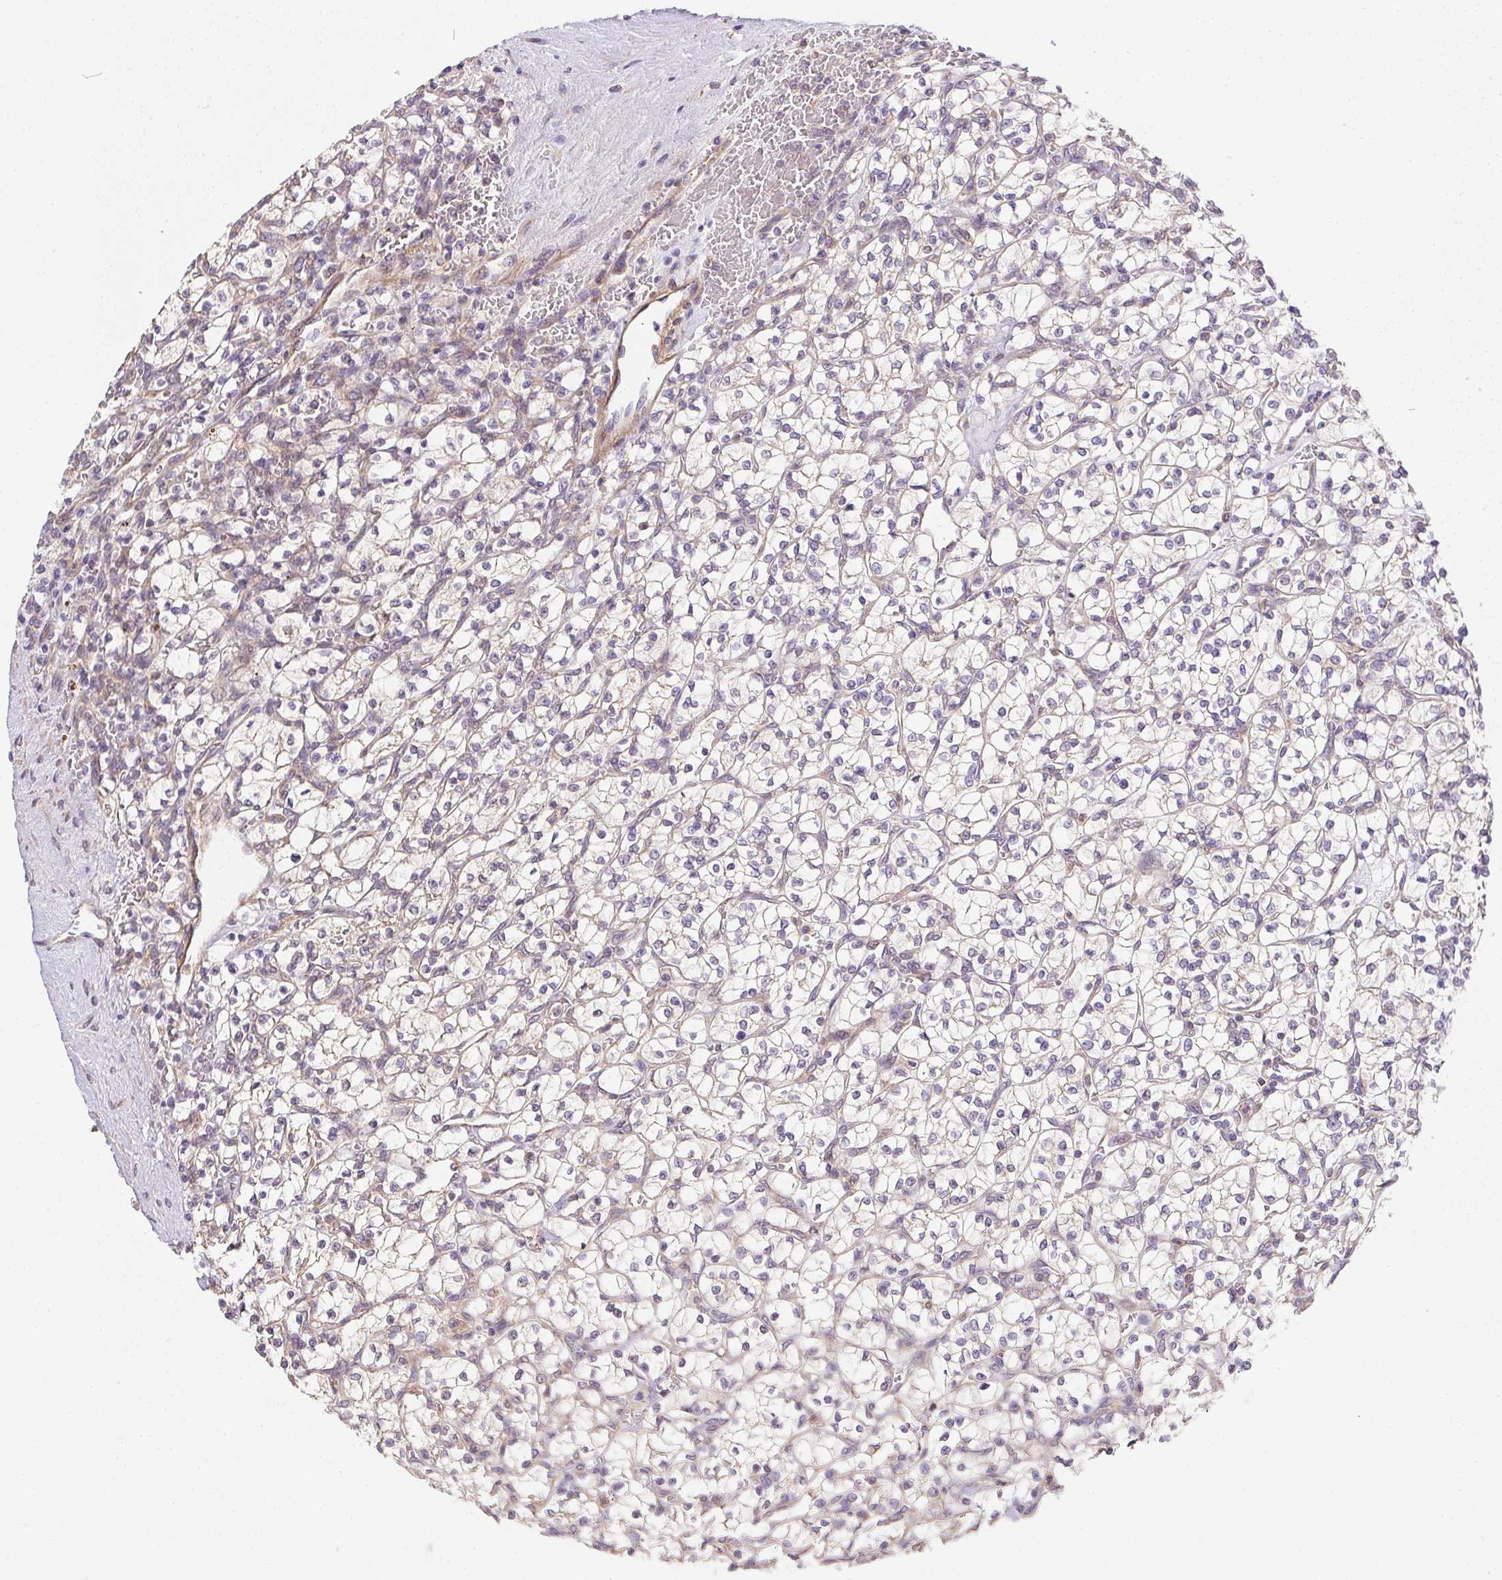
{"staining": {"intensity": "weak", "quantity": "<25%", "location": "cytoplasmic/membranous"}, "tissue": "renal cancer", "cell_type": "Tumor cells", "image_type": "cancer", "snomed": [{"axis": "morphology", "description": "Adenocarcinoma, NOS"}, {"axis": "topography", "description": "Kidney"}], "caption": "The histopathology image displays no staining of tumor cells in renal cancer (adenocarcinoma).", "gene": "REV3L", "patient": {"sex": "female", "age": 64}}